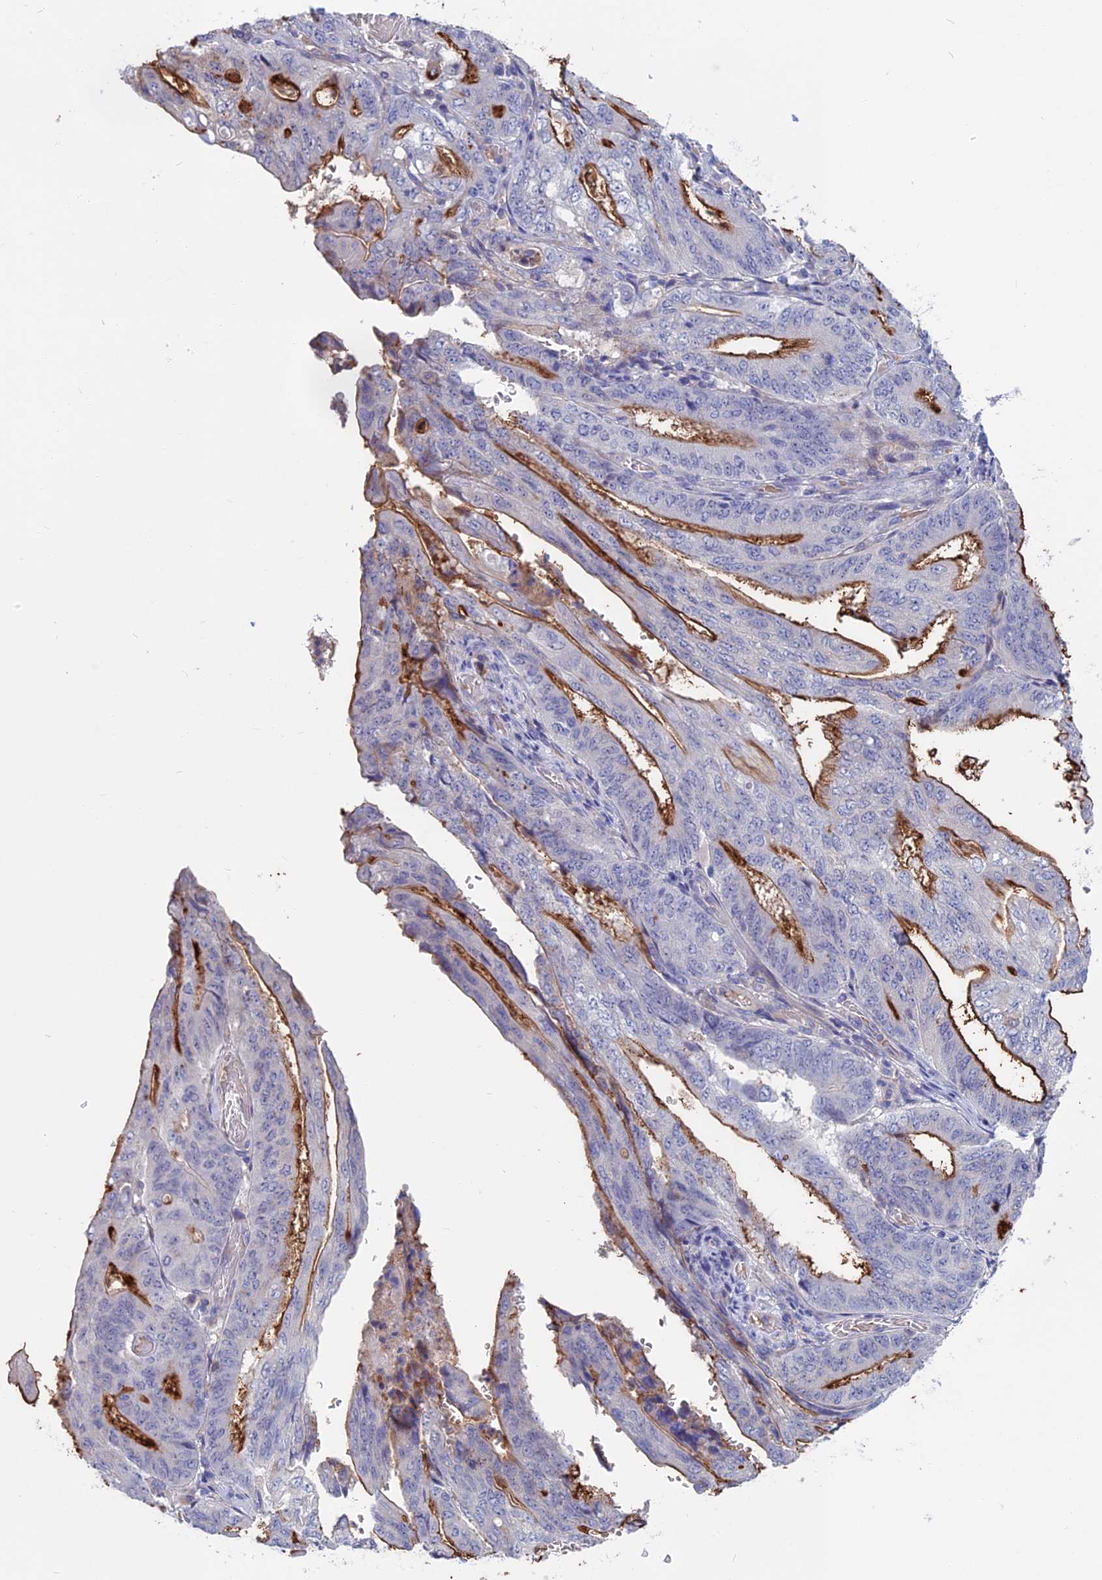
{"staining": {"intensity": "strong", "quantity": "25%-75%", "location": "cytoplasmic/membranous"}, "tissue": "stomach cancer", "cell_type": "Tumor cells", "image_type": "cancer", "snomed": [{"axis": "morphology", "description": "Adenocarcinoma, NOS"}, {"axis": "topography", "description": "Stomach"}], "caption": "Approximately 25%-75% of tumor cells in human stomach adenocarcinoma demonstrate strong cytoplasmic/membranous protein expression as visualized by brown immunohistochemical staining.", "gene": "SLC2A6", "patient": {"sex": "female", "age": 73}}